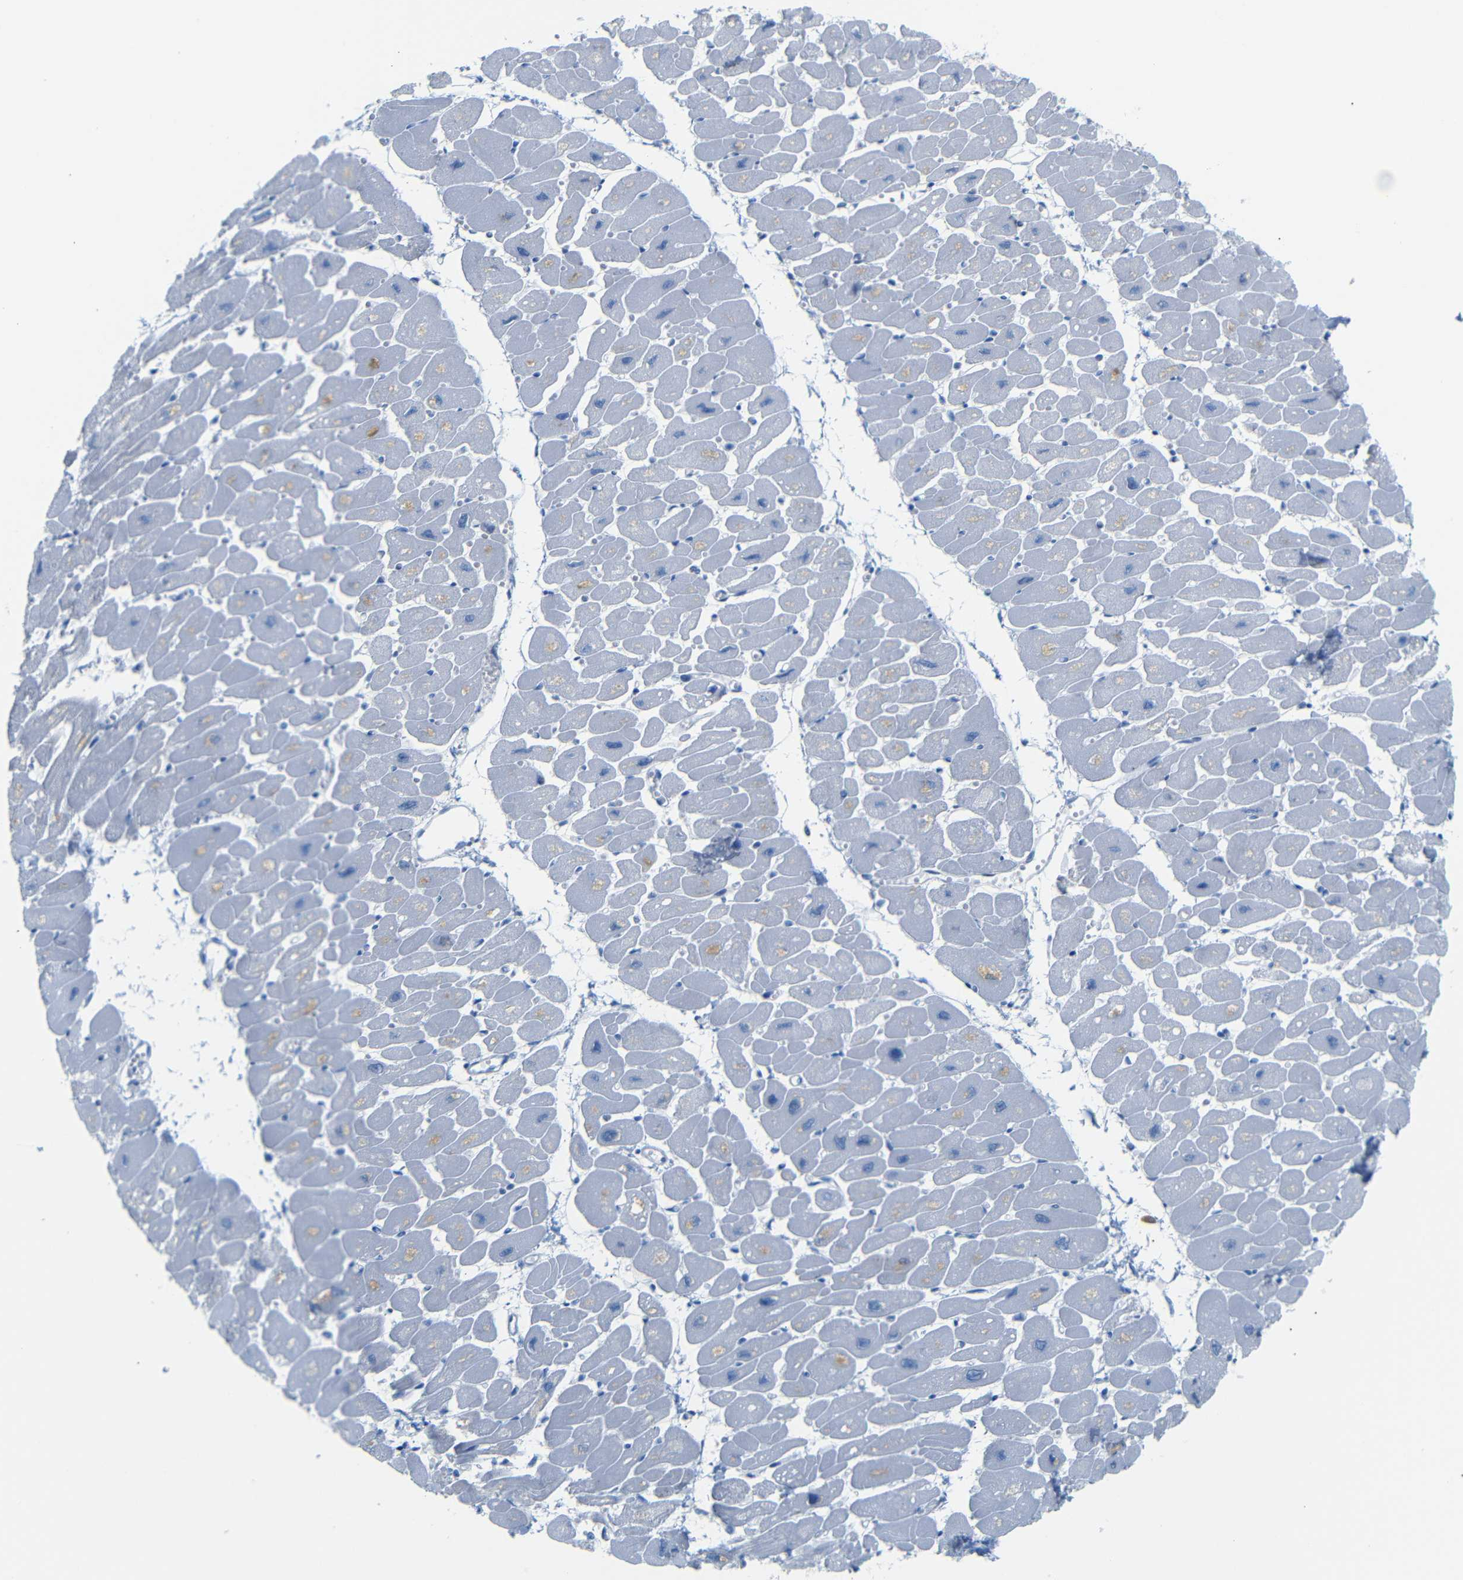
{"staining": {"intensity": "negative", "quantity": "none", "location": "none"}, "tissue": "heart muscle", "cell_type": "Cardiomyocytes", "image_type": "normal", "snomed": [{"axis": "morphology", "description": "Normal tissue, NOS"}, {"axis": "topography", "description": "Heart"}], "caption": "Immunohistochemical staining of unremarkable heart muscle displays no significant positivity in cardiomyocytes.", "gene": "FCRL1", "patient": {"sex": "female", "age": 54}}